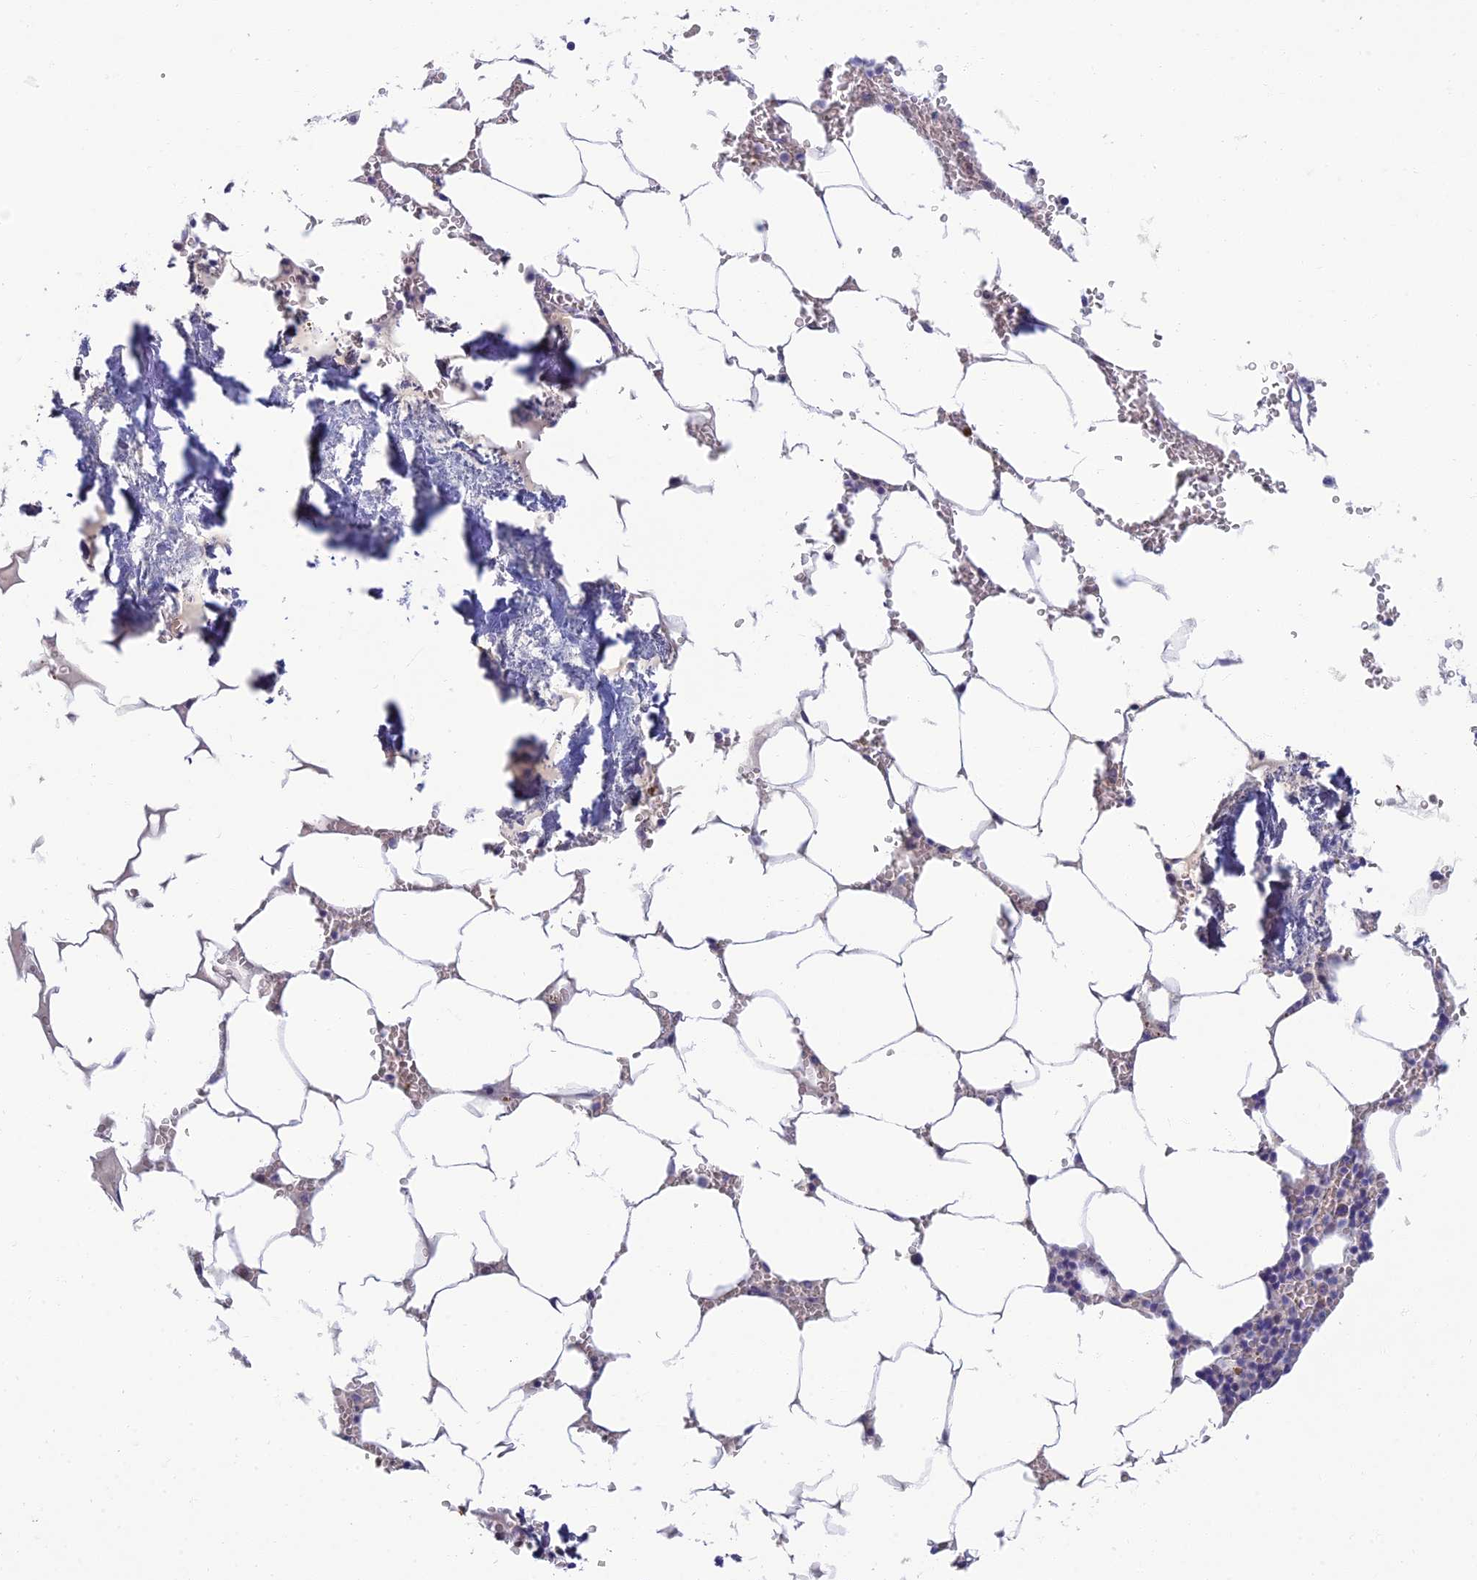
{"staining": {"intensity": "negative", "quantity": "none", "location": "none"}, "tissue": "bone marrow", "cell_type": "Hematopoietic cells", "image_type": "normal", "snomed": [{"axis": "morphology", "description": "Normal tissue, NOS"}, {"axis": "topography", "description": "Bone marrow"}], "caption": "This is a image of IHC staining of unremarkable bone marrow, which shows no staining in hematopoietic cells.", "gene": "NEURL1", "patient": {"sex": "male", "age": 70}}